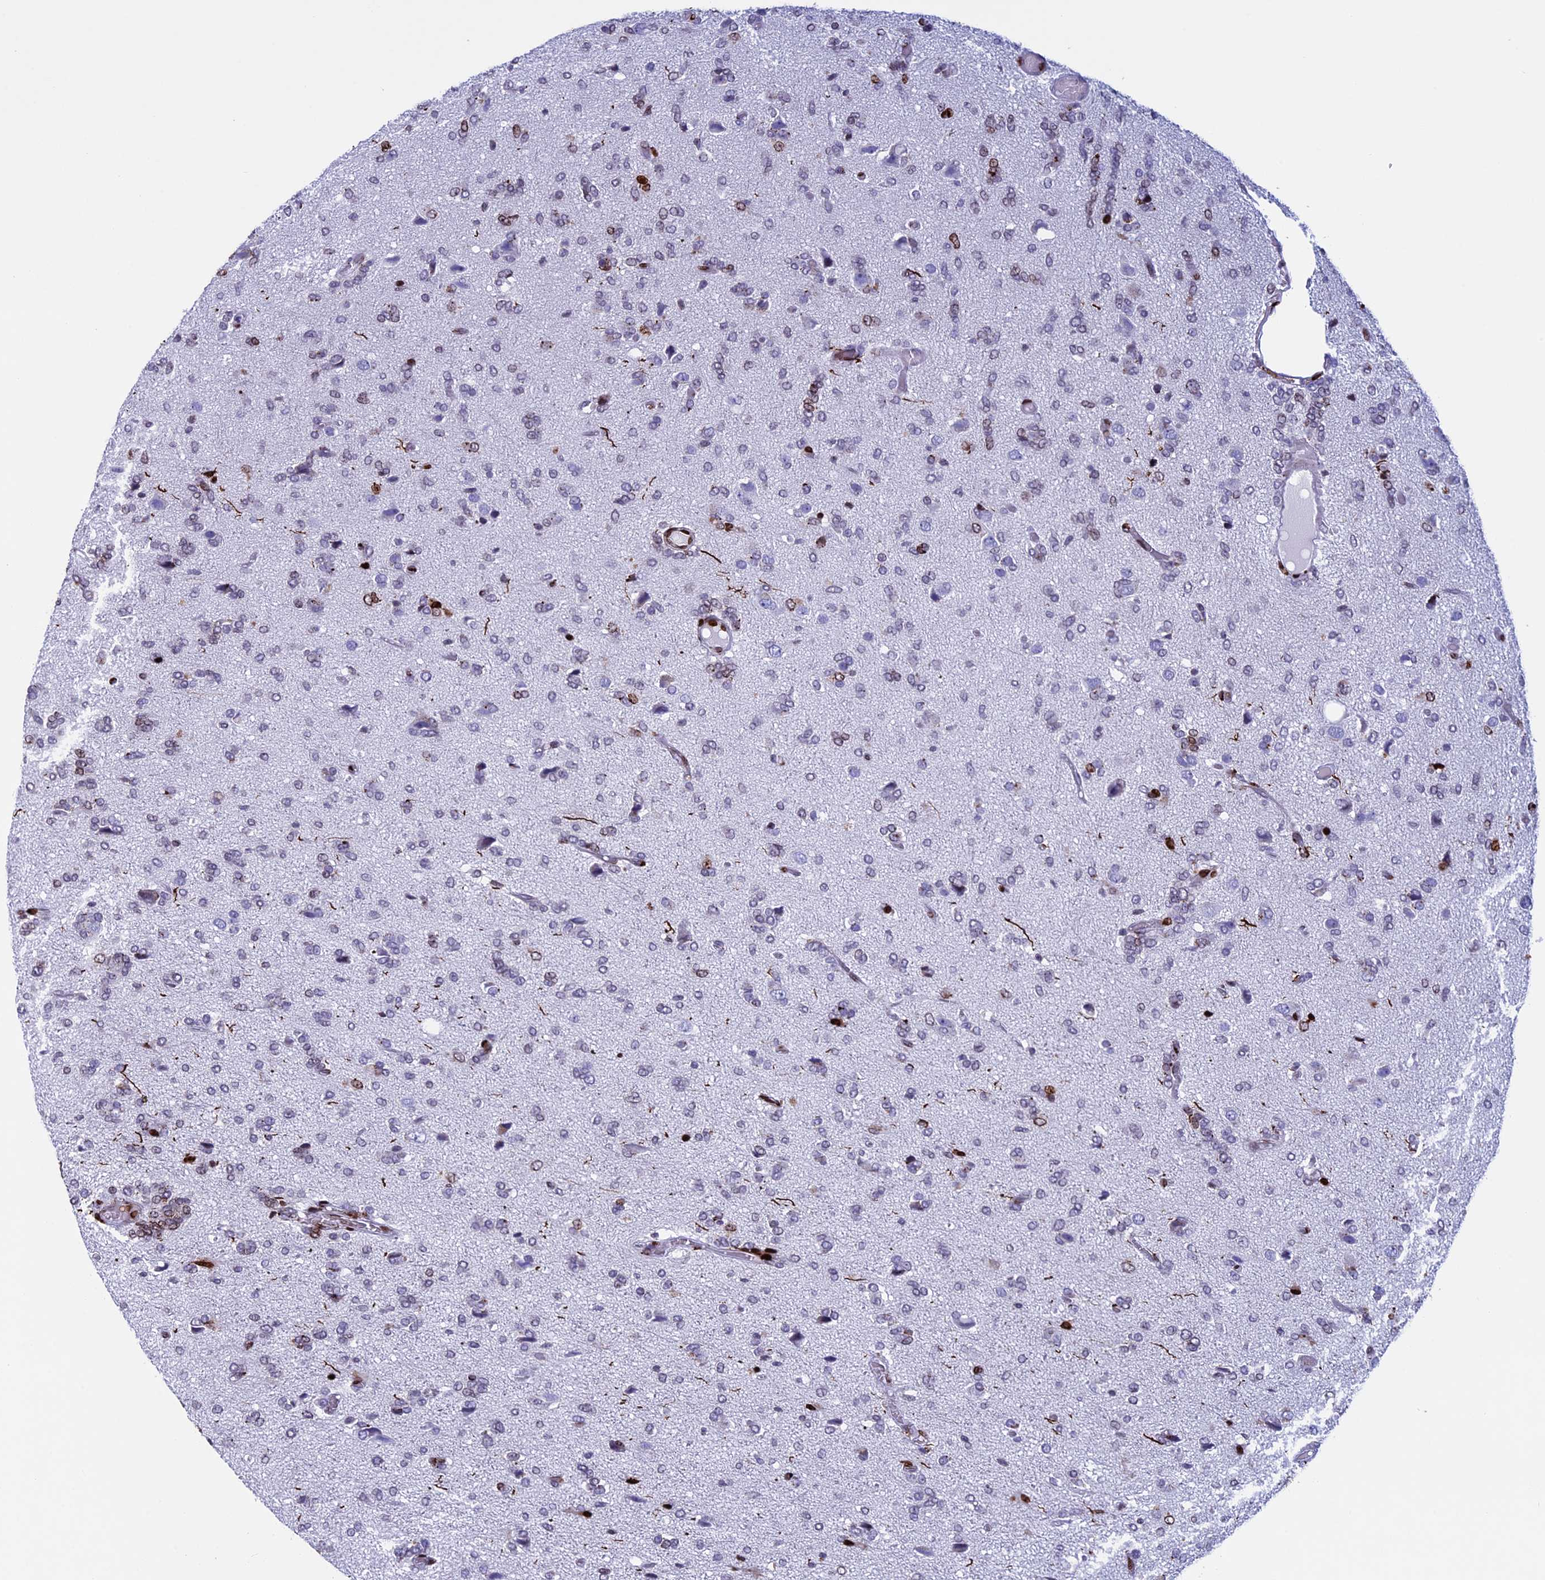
{"staining": {"intensity": "strong", "quantity": "<25%", "location": "nuclear"}, "tissue": "glioma", "cell_type": "Tumor cells", "image_type": "cancer", "snomed": [{"axis": "morphology", "description": "Glioma, malignant, High grade"}, {"axis": "topography", "description": "Brain"}], "caption": "High-magnification brightfield microscopy of glioma stained with DAB (3,3'-diaminobenzidine) (brown) and counterstained with hematoxylin (blue). tumor cells exhibit strong nuclear staining is seen in about<25% of cells.", "gene": "BTBD3", "patient": {"sex": "female", "age": 59}}